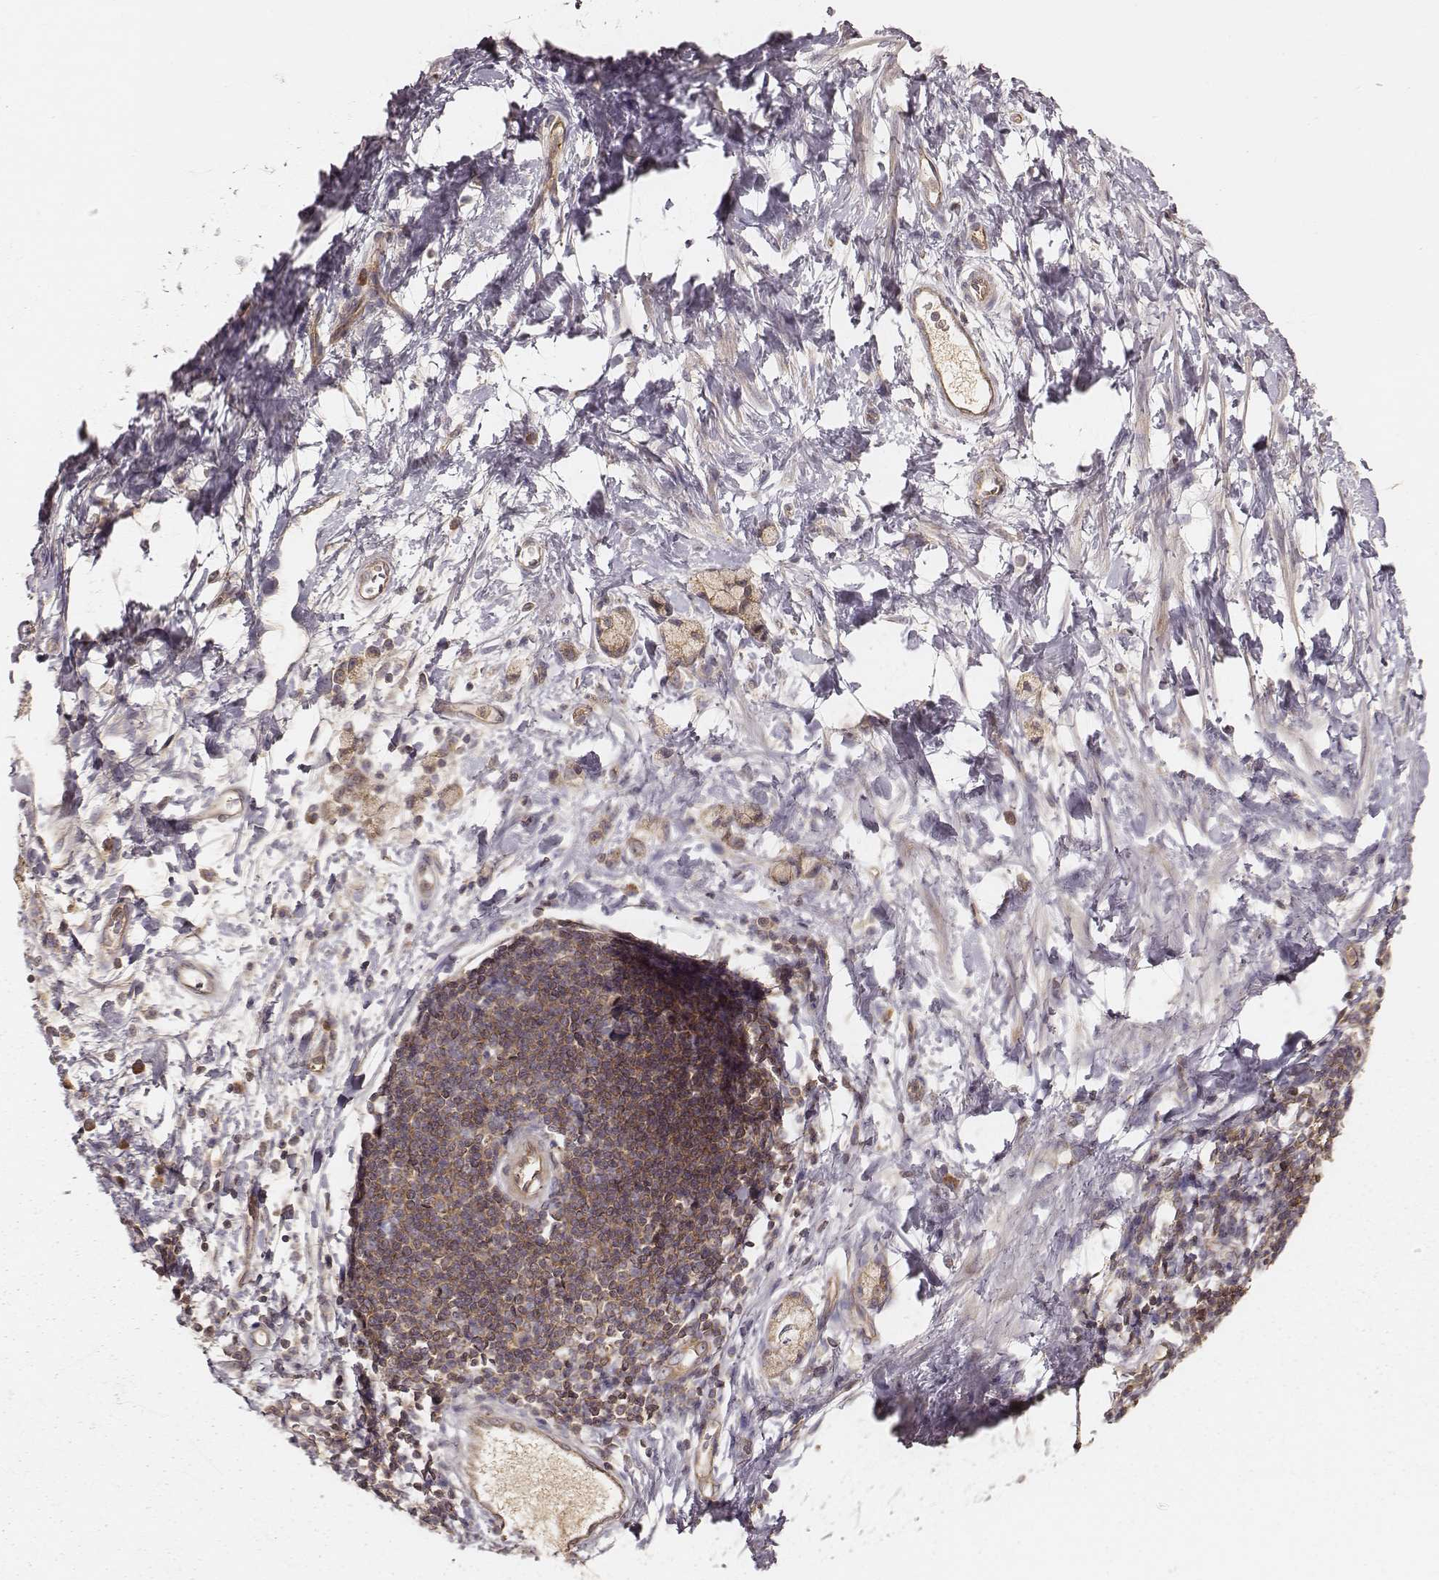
{"staining": {"intensity": "moderate", "quantity": ">75%", "location": "cytoplasmic/membranous"}, "tissue": "stomach cancer", "cell_type": "Tumor cells", "image_type": "cancer", "snomed": [{"axis": "morphology", "description": "Adenocarcinoma, NOS"}, {"axis": "topography", "description": "Stomach"}], "caption": "This is a photomicrograph of immunohistochemistry (IHC) staining of stomach cancer, which shows moderate expression in the cytoplasmic/membranous of tumor cells.", "gene": "CARS1", "patient": {"sex": "male", "age": 58}}